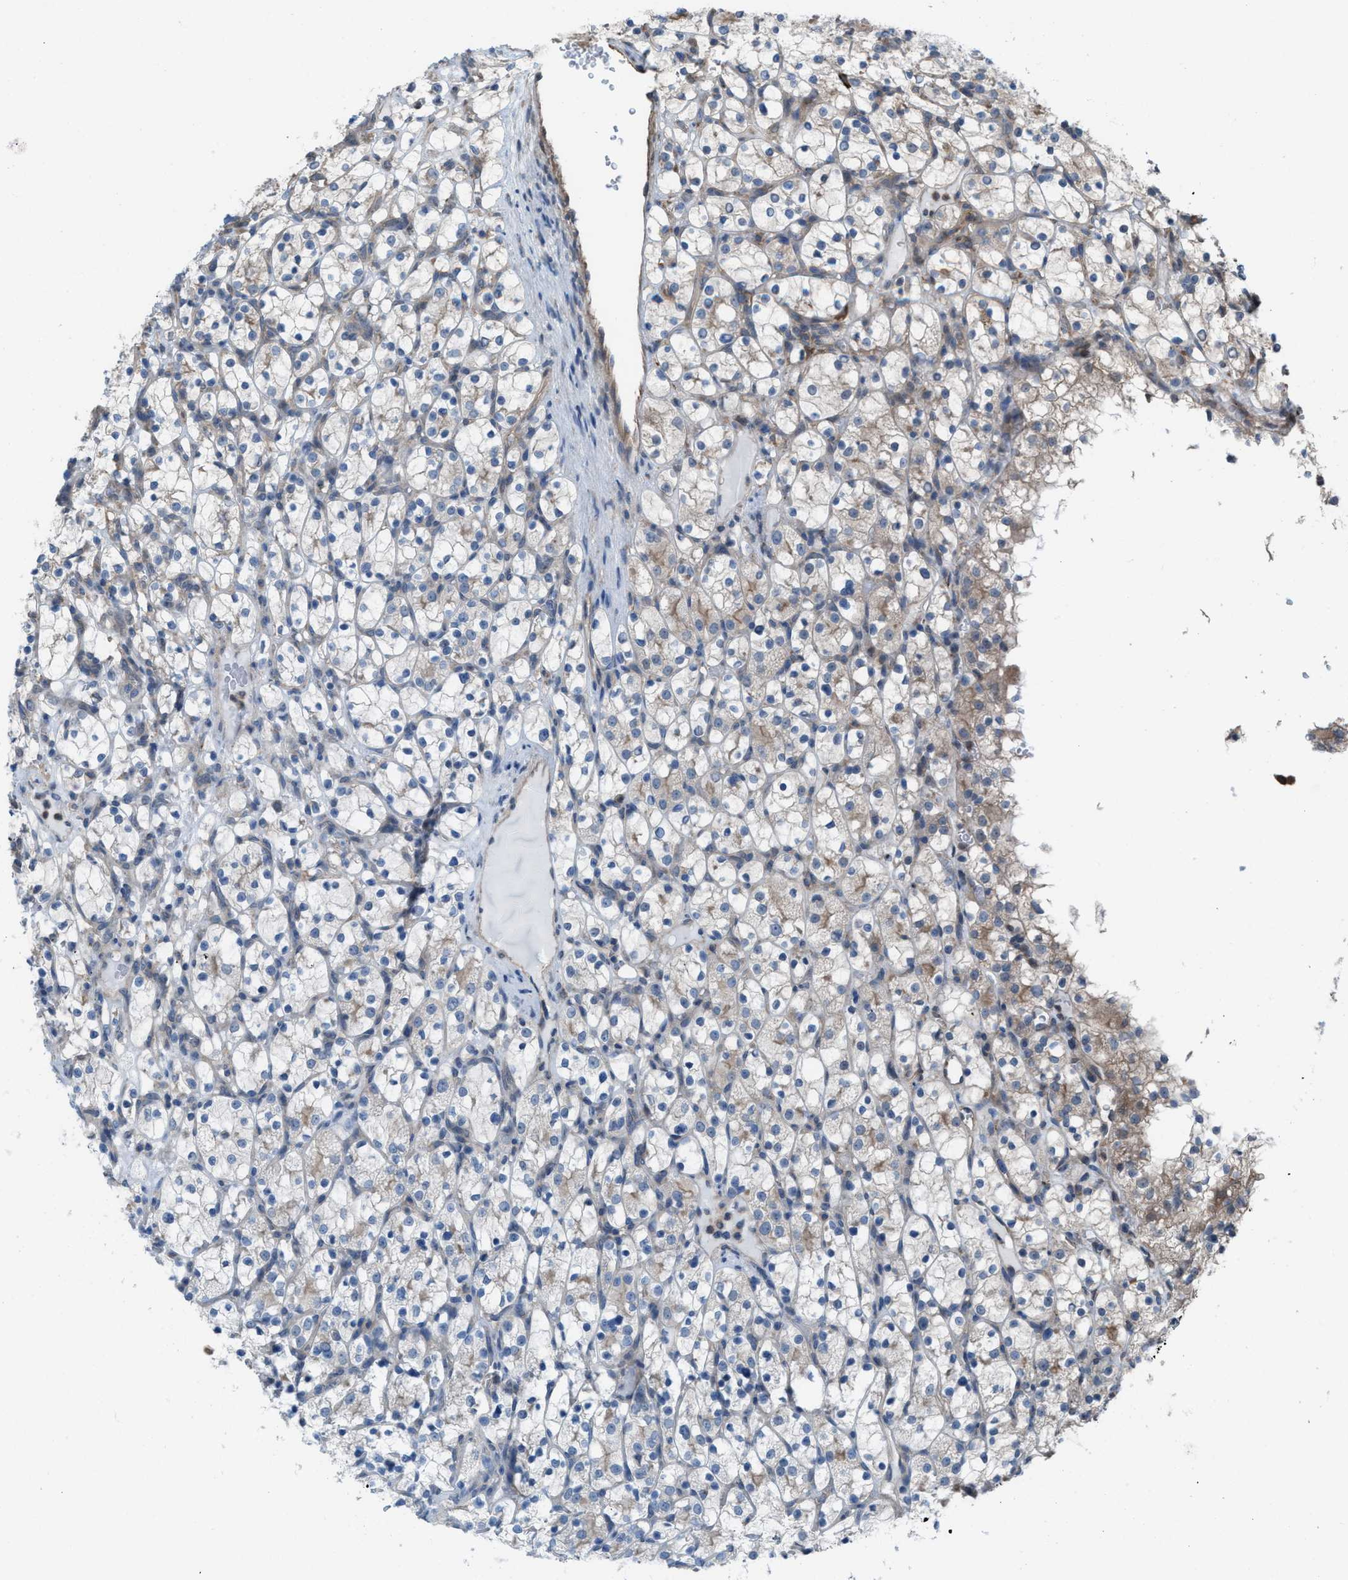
{"staining": {"intensity": "weak", "quantity": "25%-75%", "location": "cytoplasmic/membranous"}, "tissue": "renal cancer", "cell_type": "Tumor cells", "image_type": "cancer", "snomed": [{"axis": "morphology", "description": "Adenocarcinoma, NOS"}, {"axis": "topography", "description": "Kidney"}], "caption": "This histopathology image reveals immunohistochemistry (IHC) staining of human renal adenocarcinoma, with low weak cytoplasmic/membranous positivity in approximately 25%-75% of tumor cells.", "gene": "PLAA", "patient": {"sex": "female", "age": 69}}